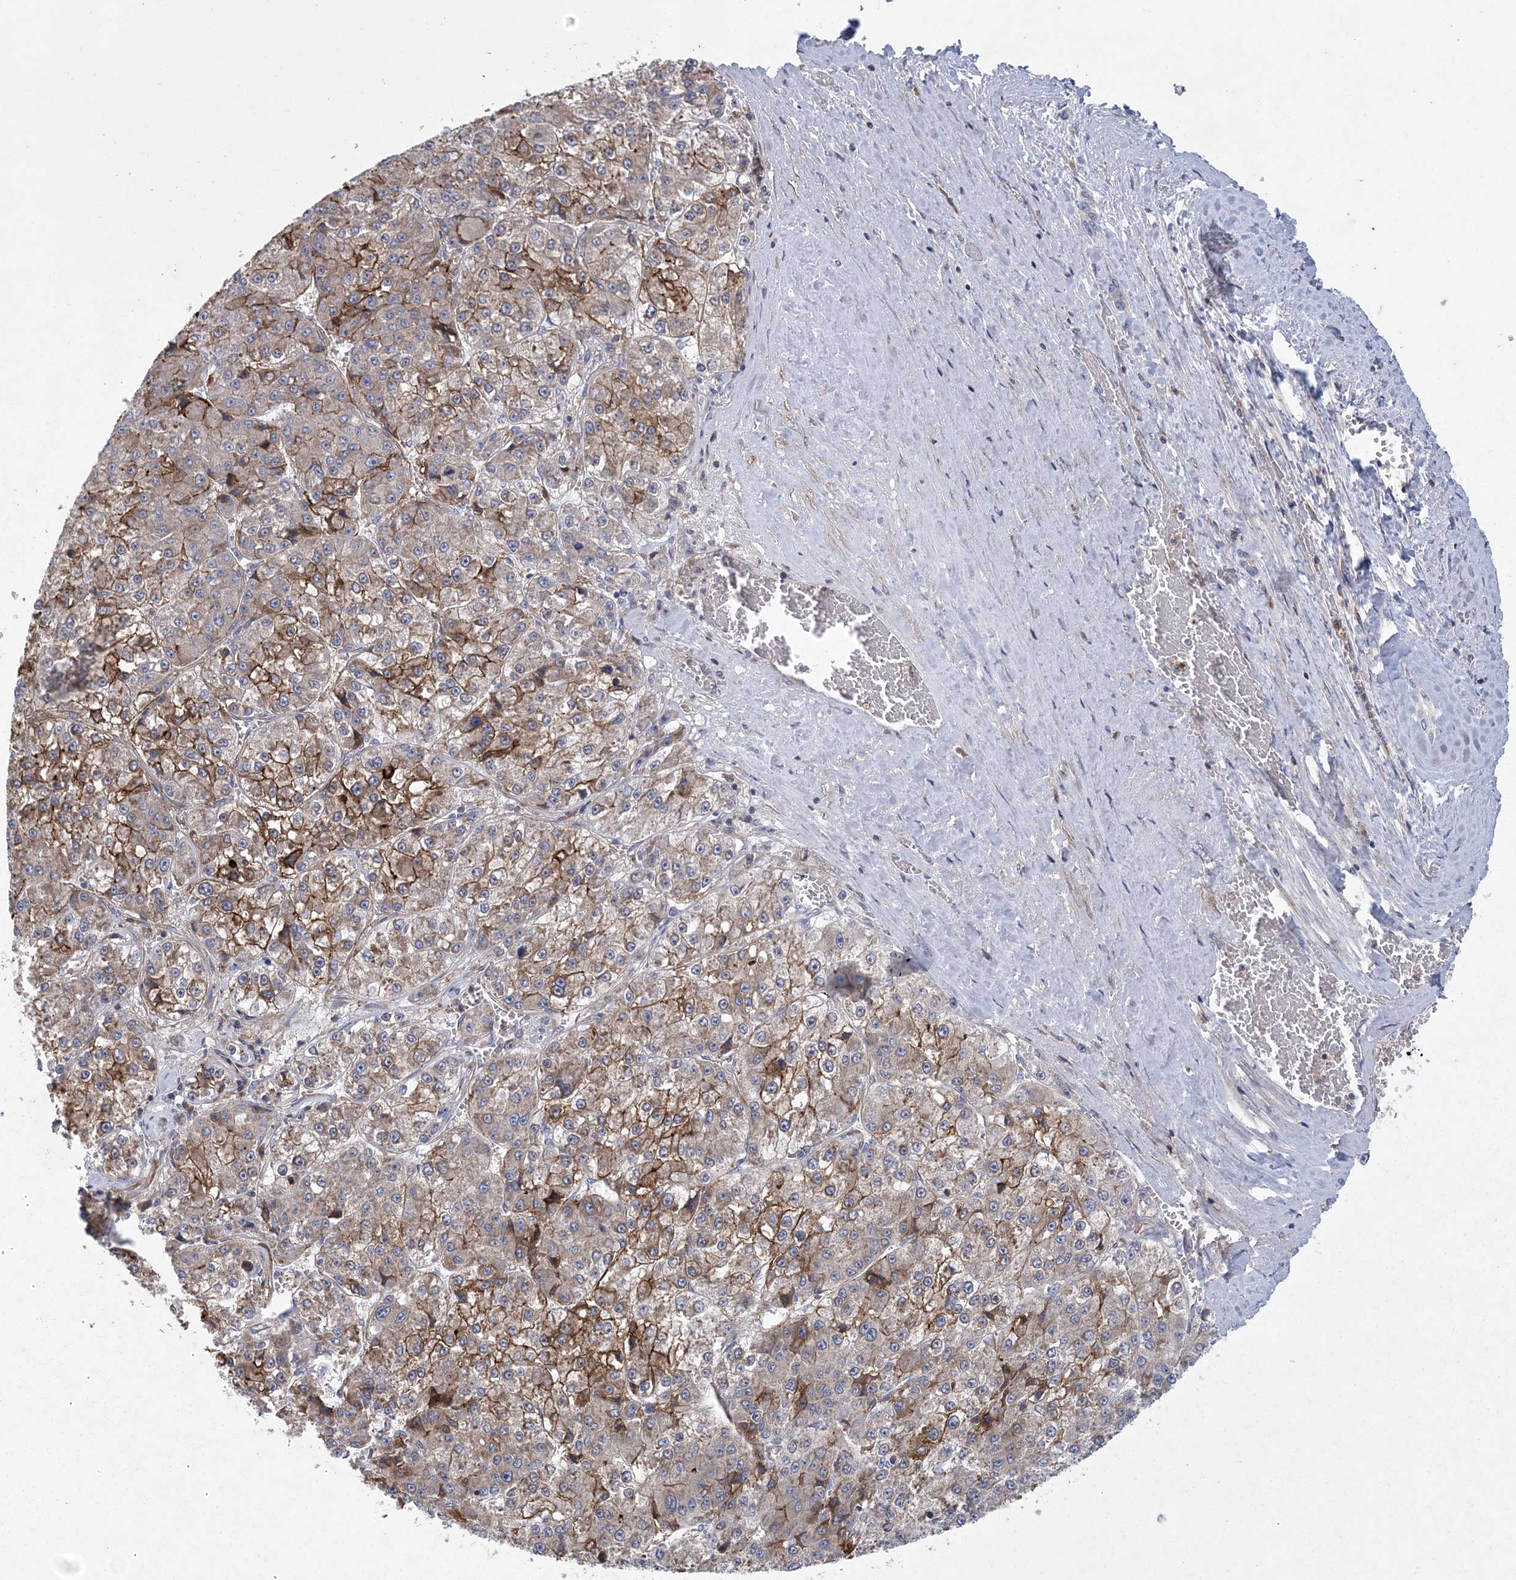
{"staining": {"intensity": "strong", "quantity": "25%-75%", "location": "cytoplasmic/membranous"}, "tissue": "liver cancer", "cell_type": "Tumor cells", "image_type": "cancer", "snomed": [{"axis": "morphology", "description": "Carcinoma, Hepatocellular, NOS"}, {"axis": "topography", "description": "Liver"}], "caption": "Hepatocellular carcinoma (liver) was stained to show a protein in brown. There is high levels of strong cytoplasmic/membranous expression in about 25%-75% of tumor cells. (brown staining indicates protein expression, while blue staining denotes nuclei).", "gene": "ARSJ", "patient": {"sex": "female", "age": 73}}